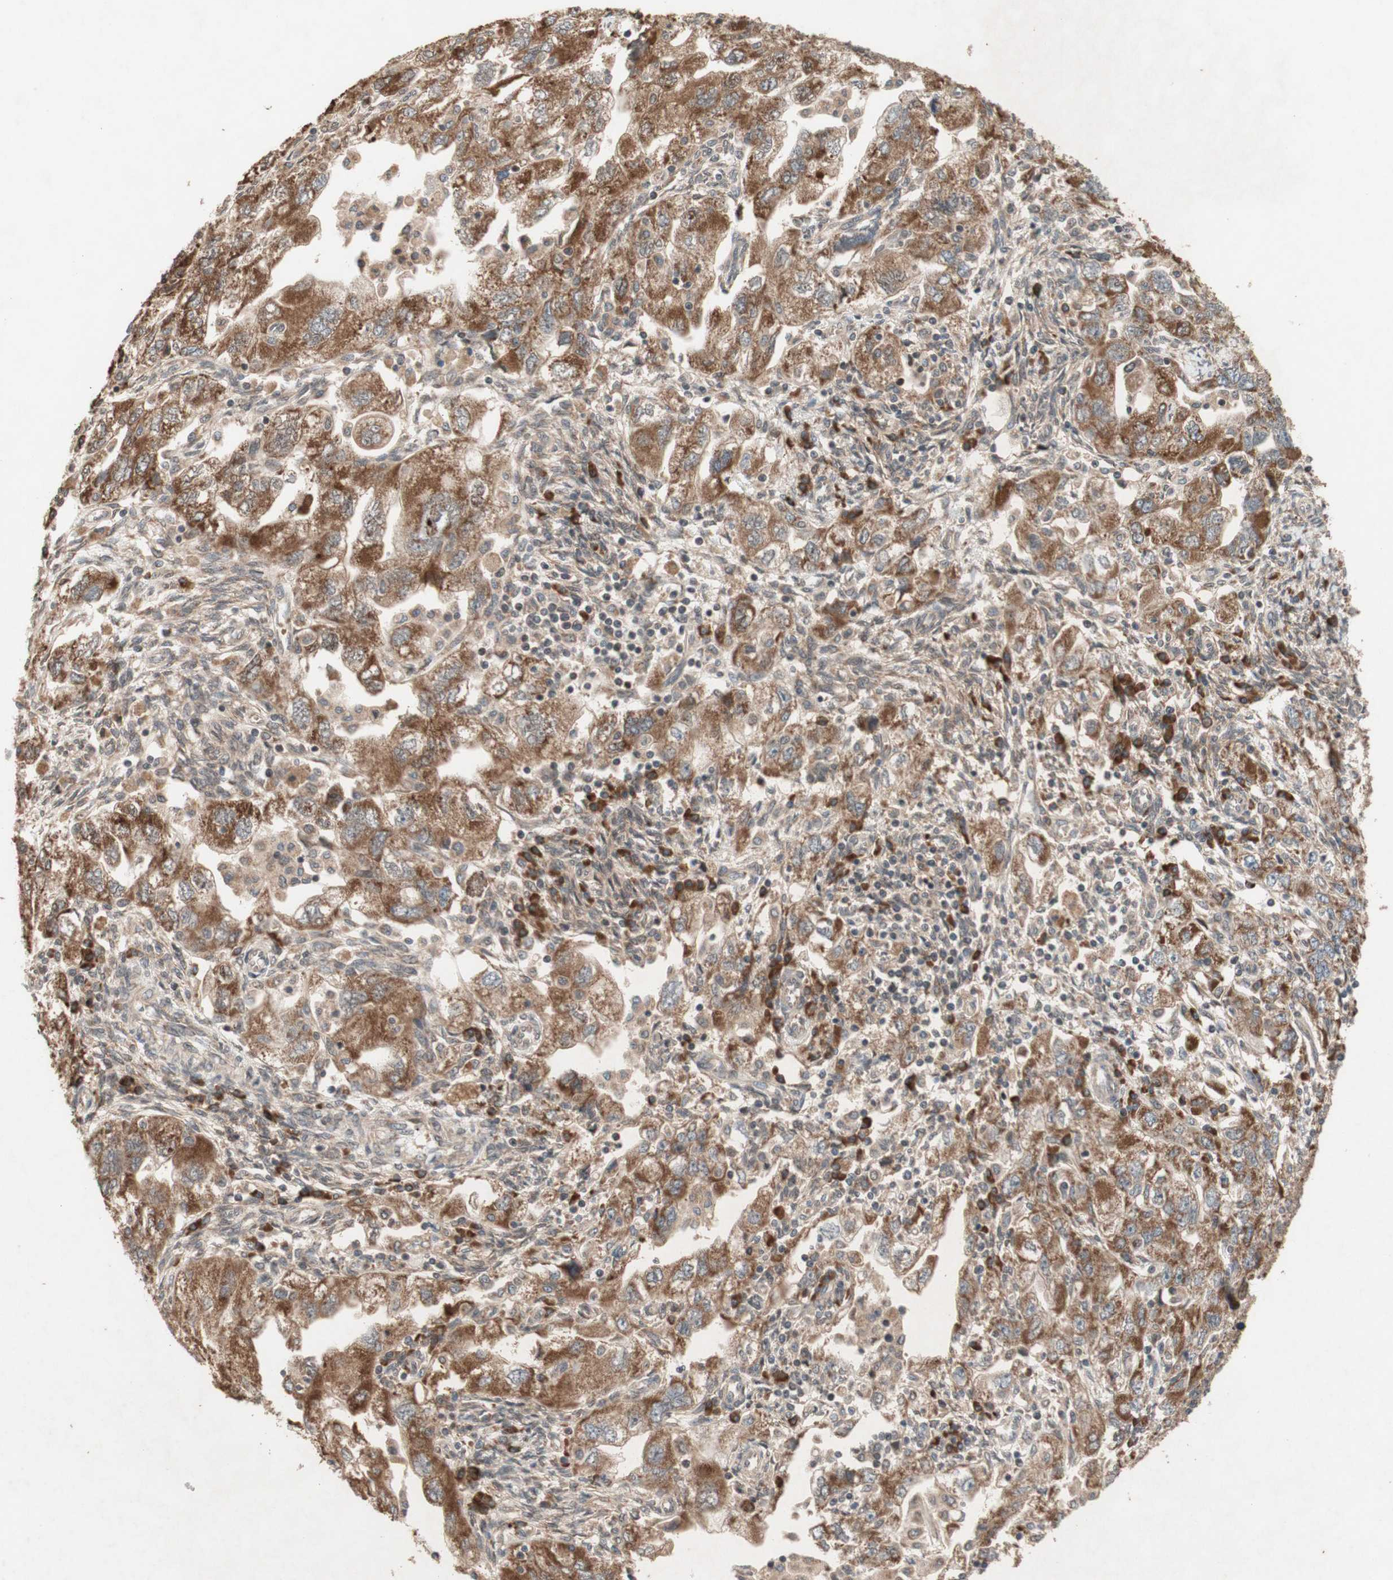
{"staining": {"intensity": "moderate", "quantity": ">75%", "location": "cytoplasmic/membranous"}, "tissue": "ovarian cancer", "cell_type": "Tumor cells", "image_type": "cancer", "snomed": [{"axis": "morphology", "description": "Carcinoma, NOS"}, {"axis": "morphology", "description": "Cystadenocarcinoma, serous, NOS"}, {"axis": "topography", "description": "Ovary"}], "caption": "Immunohistochemistry of ovarian cancer demonstrates medium levels of moderate cytoplasmic/membranous expression in approximately >75% of tumor cells. (Stains: DAB (3,3'-diaminobenzidine) in brown, nuclei in blue, Microscopy: brightfield microscopy at high magnification).", "gene": "DDOST", "patient": {"sex": "female", "age": 69}}